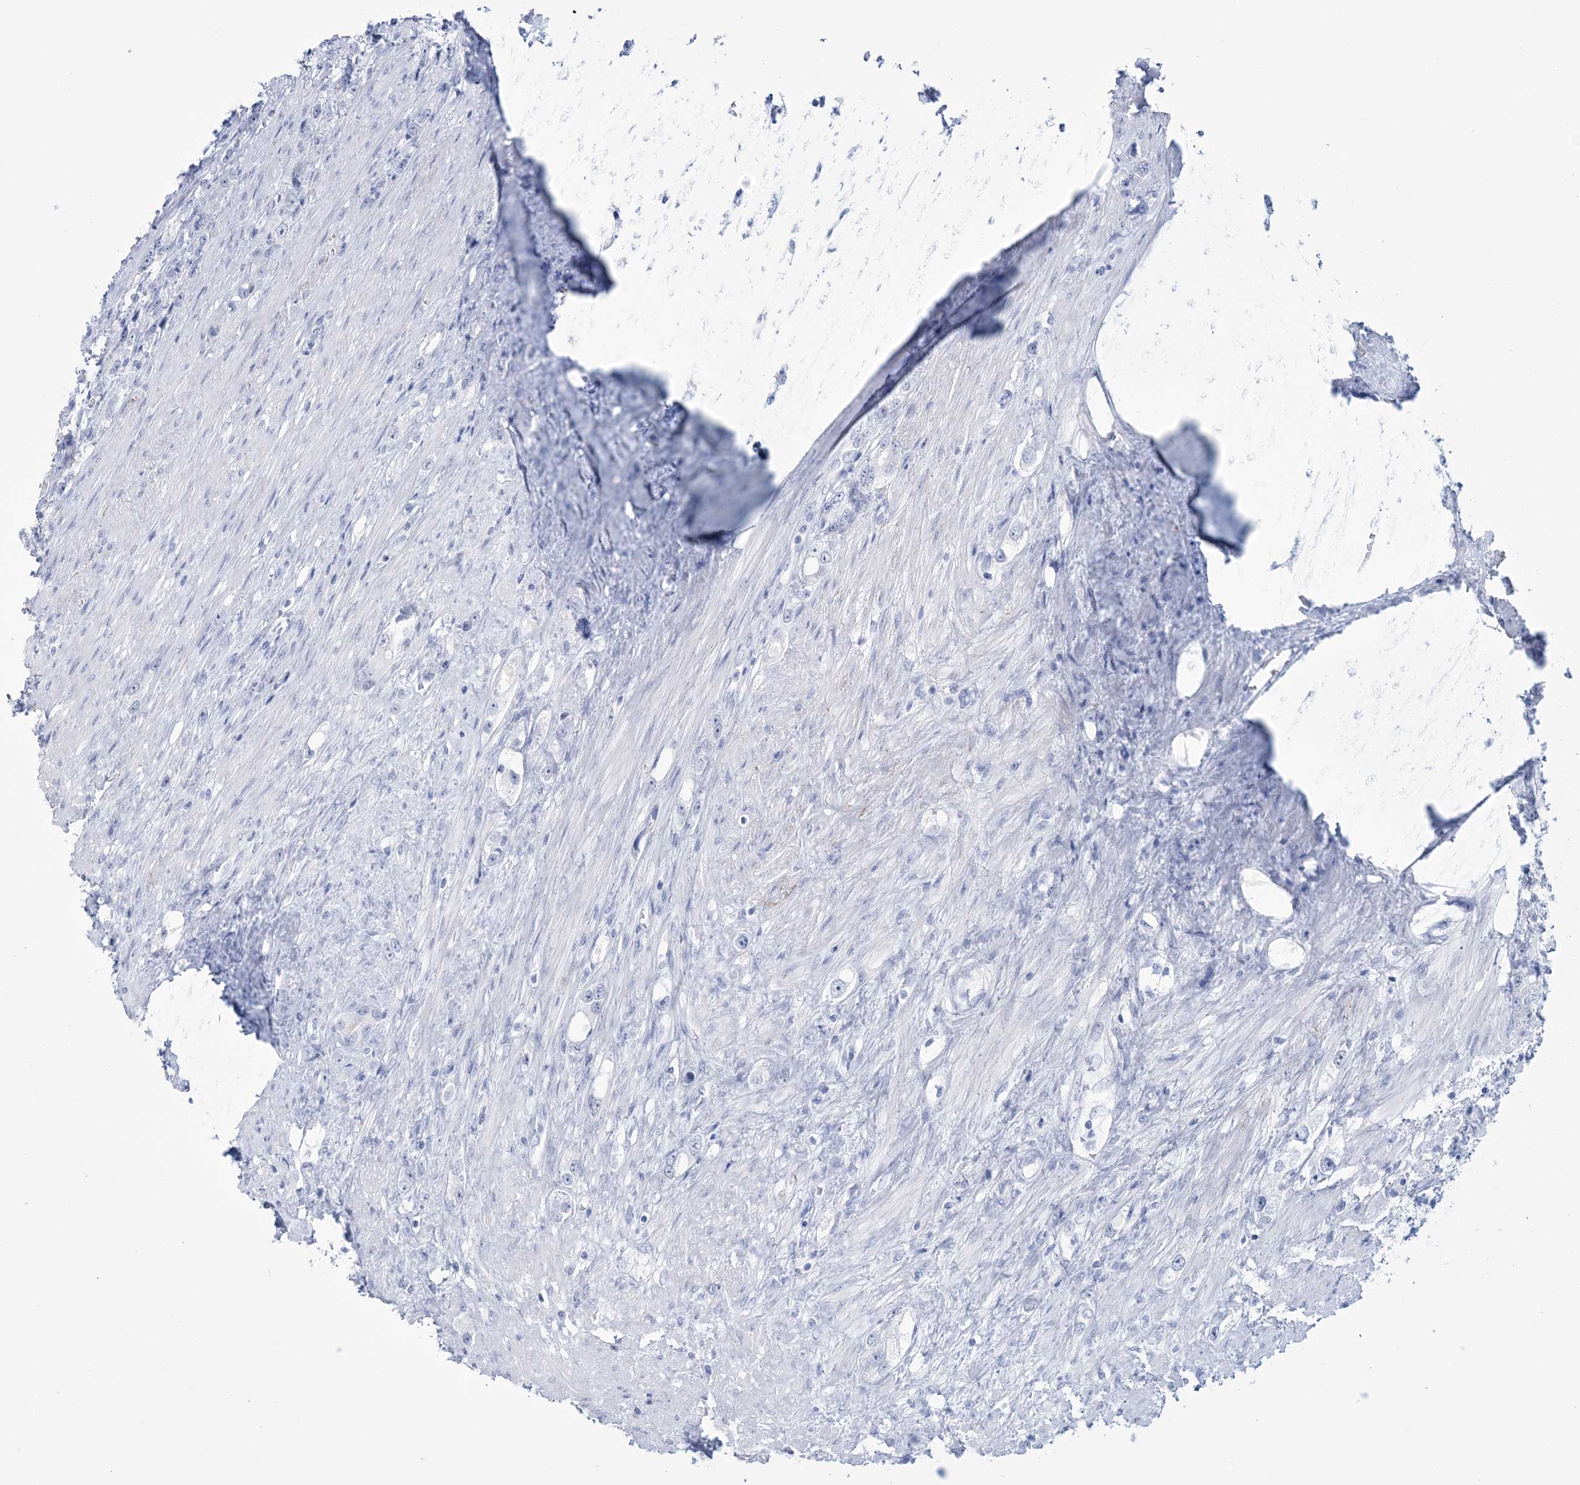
{"staining": {"intensity": "negative", "quantity": "none", "location": "none"}, "tissue": "prostate cancer", "cell_type": "Tumor cells", "image_type": "cancer", "snomed": [{"axis": "morphology", "description": "Adenocarcinoma, High grade"}, {"axis": "topography", "description": "Prostate"}], "caption": "The image shows no significant positivity in tumor cells of adenocarcinoma (high-grade) (prostate).", "gene": "DPCD", "patient": {"sex": "male", "age": 63}}